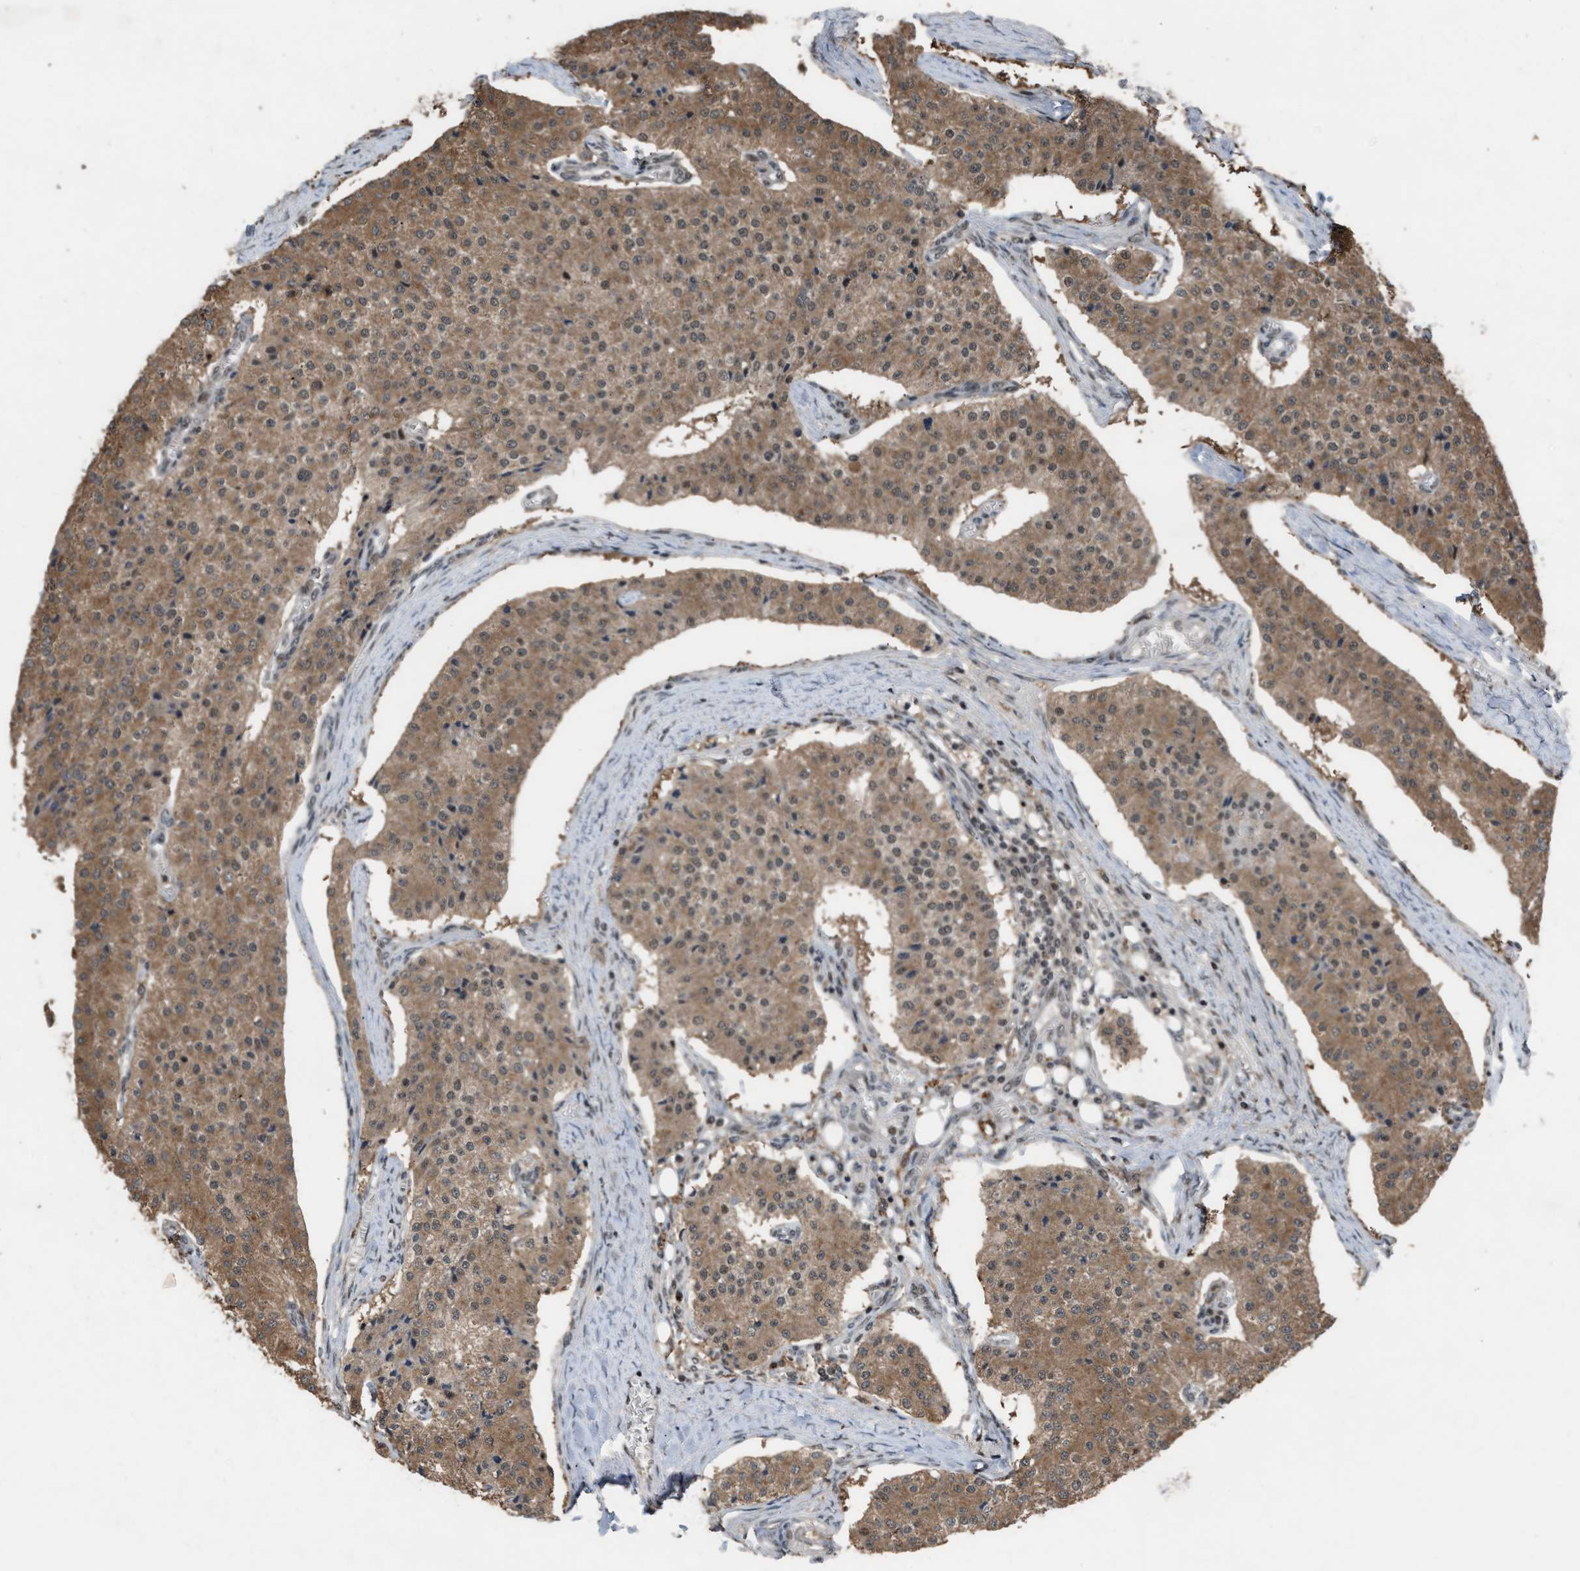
{"staining": {"intensity": "moderate", "quantity": ">75%", "location": "cytoplasmic/membranous"}, "tissue": "carcinoid", "cell_type": "Tumor cells", "image_type": "cancer", "snomed": [{"axis": "morphology", "description": "Carcinoid, malignant, NOS"}, {"axis": "topography", "description": "Colon"}], "caption": "A medium amount of moderate cytoplasmic/membranous positivity is appreciated in about >75% of tumor cells in carcinoid tissue.", "gene": "PRPF4", "patient": {"sex": "female", "age": 52}}